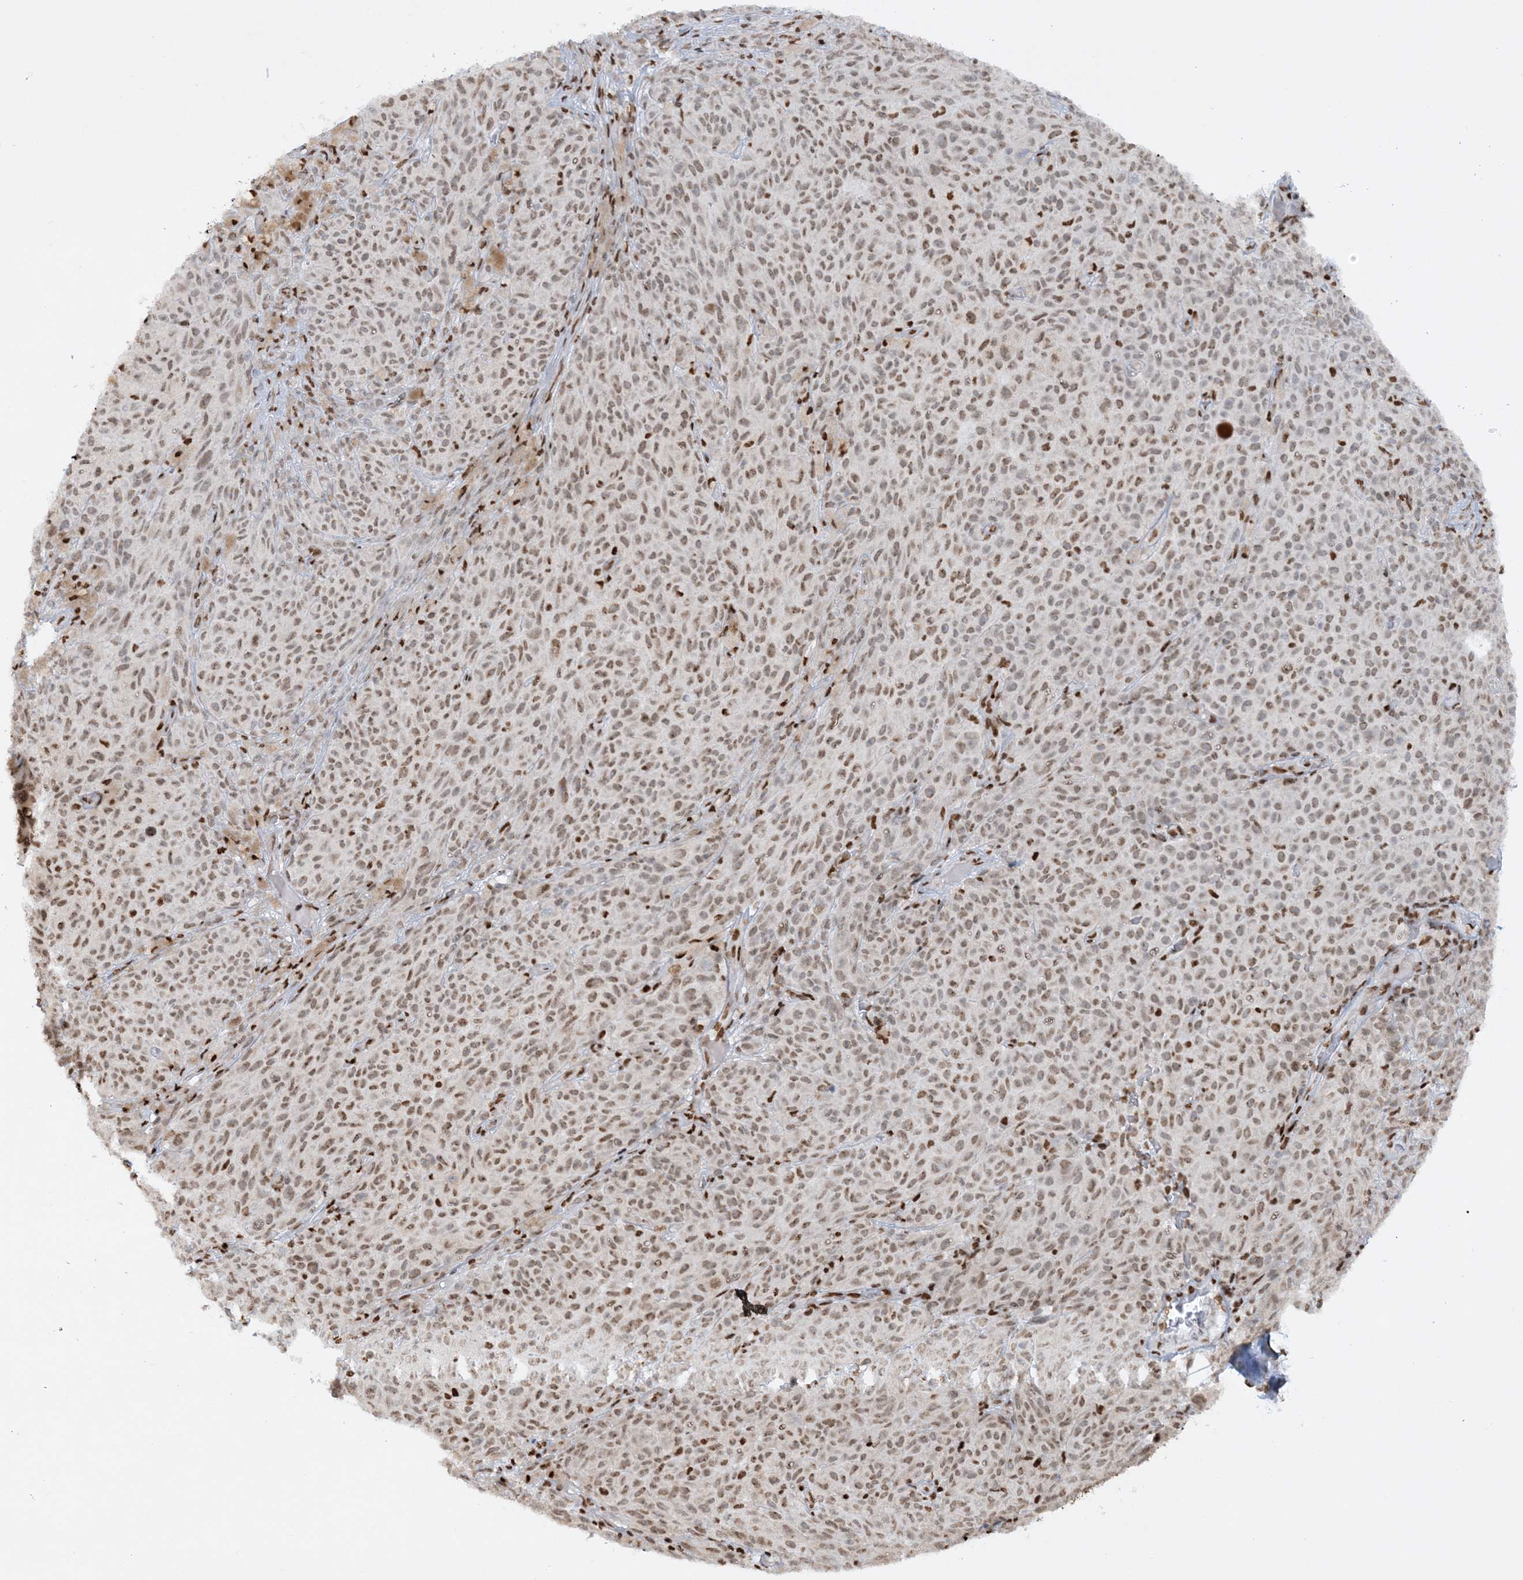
{"staining": {"intensity": "moderate", "quantity": ">75%", "location": "nuclear"}, "tissue": "melanoma", "cell_type": "Tumor cells", "image_type": "cancer", "snomed": [{"axis": "morphology", "description": "Malignant melanoma, NOS"}, {"axis": "topography", "description": "Skin"}], "caption": "The immunohistochemical stain labels moderate nuclear expression in tumor cells of melanoma tissue.", "gene": "DELE1", "patient": {"sex": "female", "age": 82}}